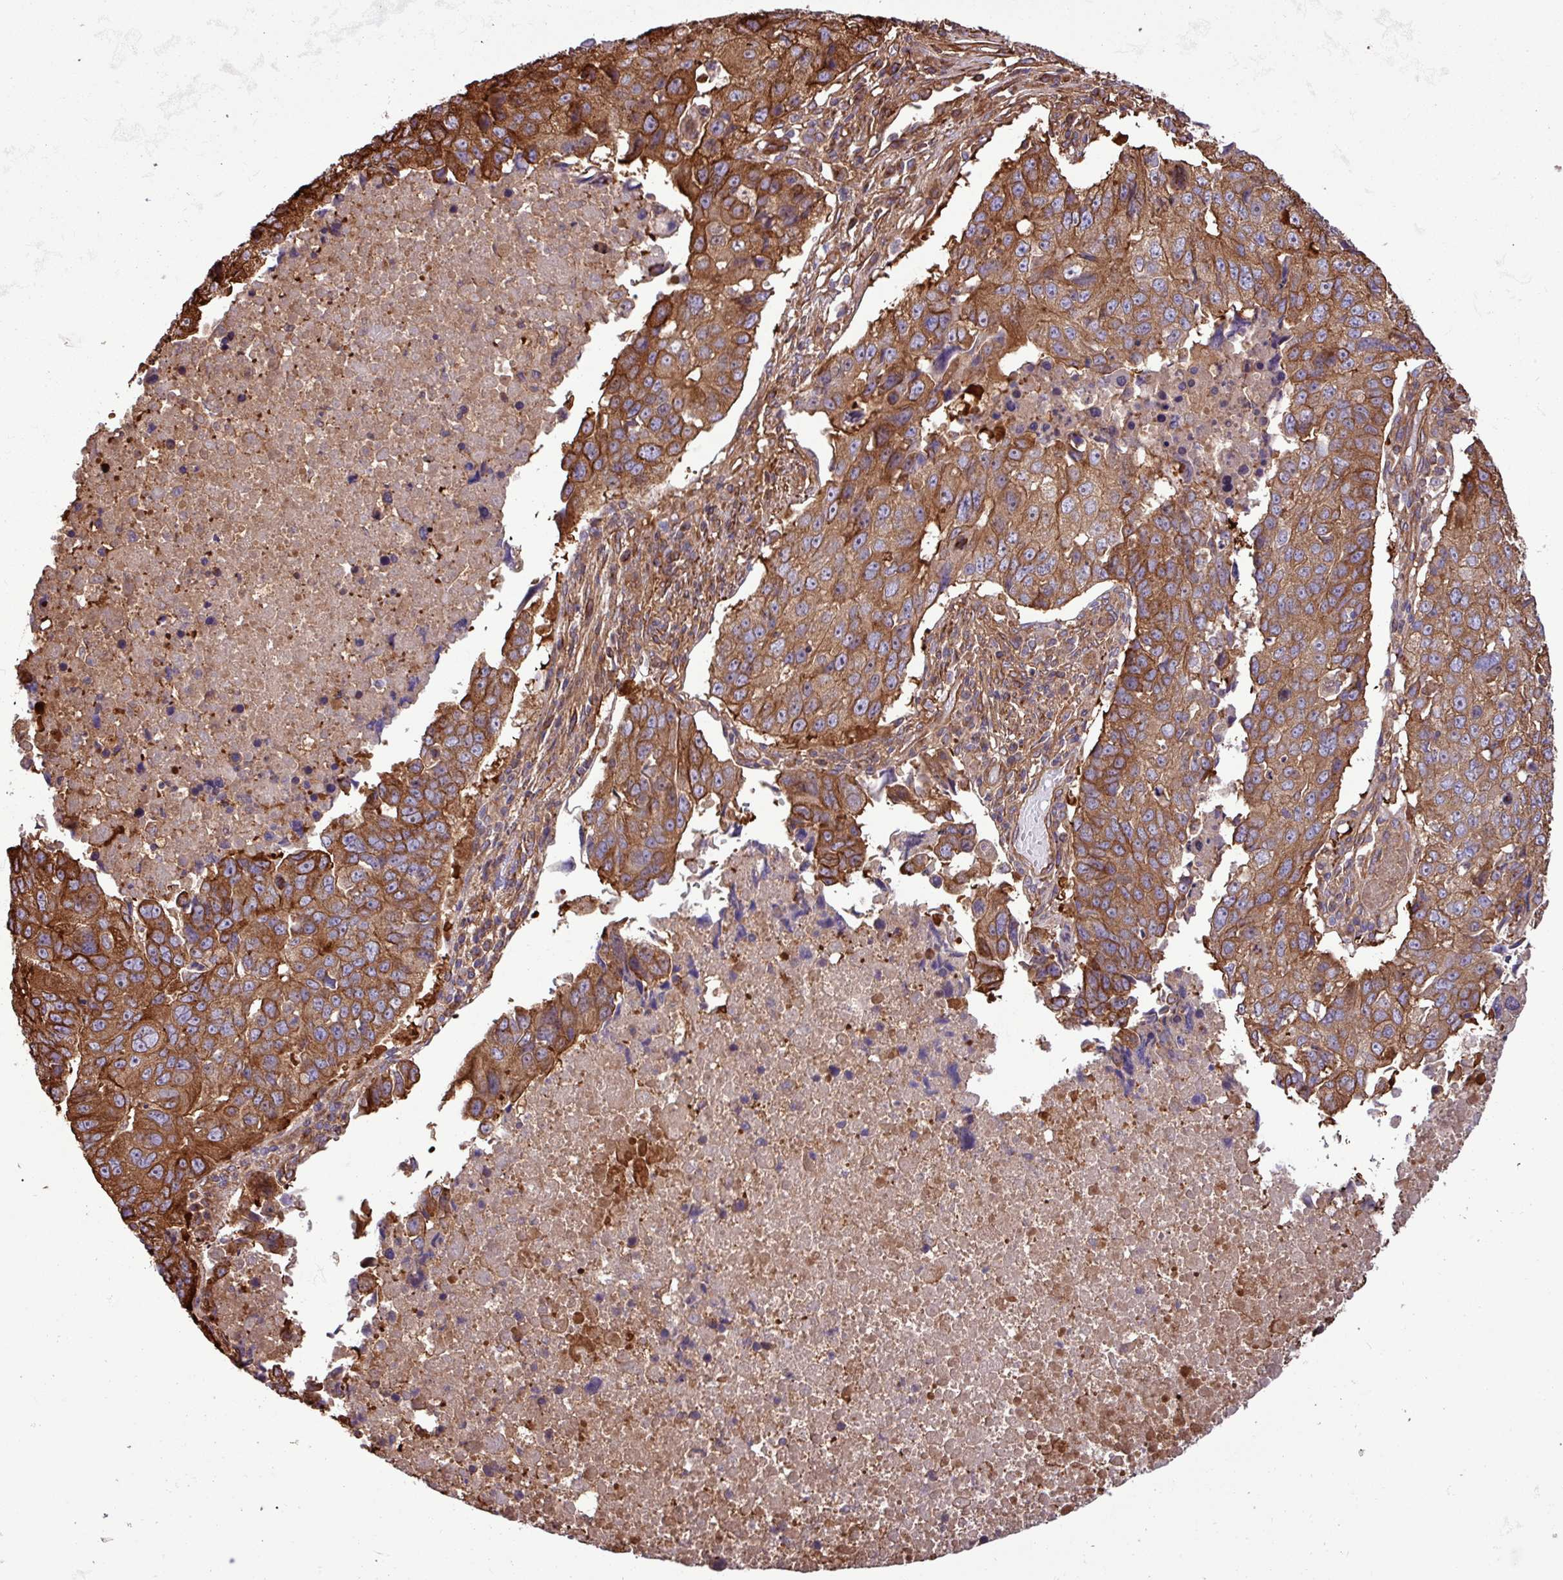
{"staining": {"intensity": "strong", "quantity": ">75%", "location": "cytoplasmic/membranous"}, "tissue": "lung cancer", "cell_type": "Tumor cells", "image_type": "cancer", "snomed": [{"axis": "morphology", "description": "Squamous cell carcinoma, NOS"}, {"axis": "topography", "description": "Lung"}], "caption": "This image shows lung cancer stained with immunohistochemistry (IHC) to label a protein in brown. The cytoplasmic/membranous of tumor cells show strong positivity for the protein. Nuclei are counter-stained blue.", "gene": "ZNF300", "patient": {"sex": "female", "age": 66}}